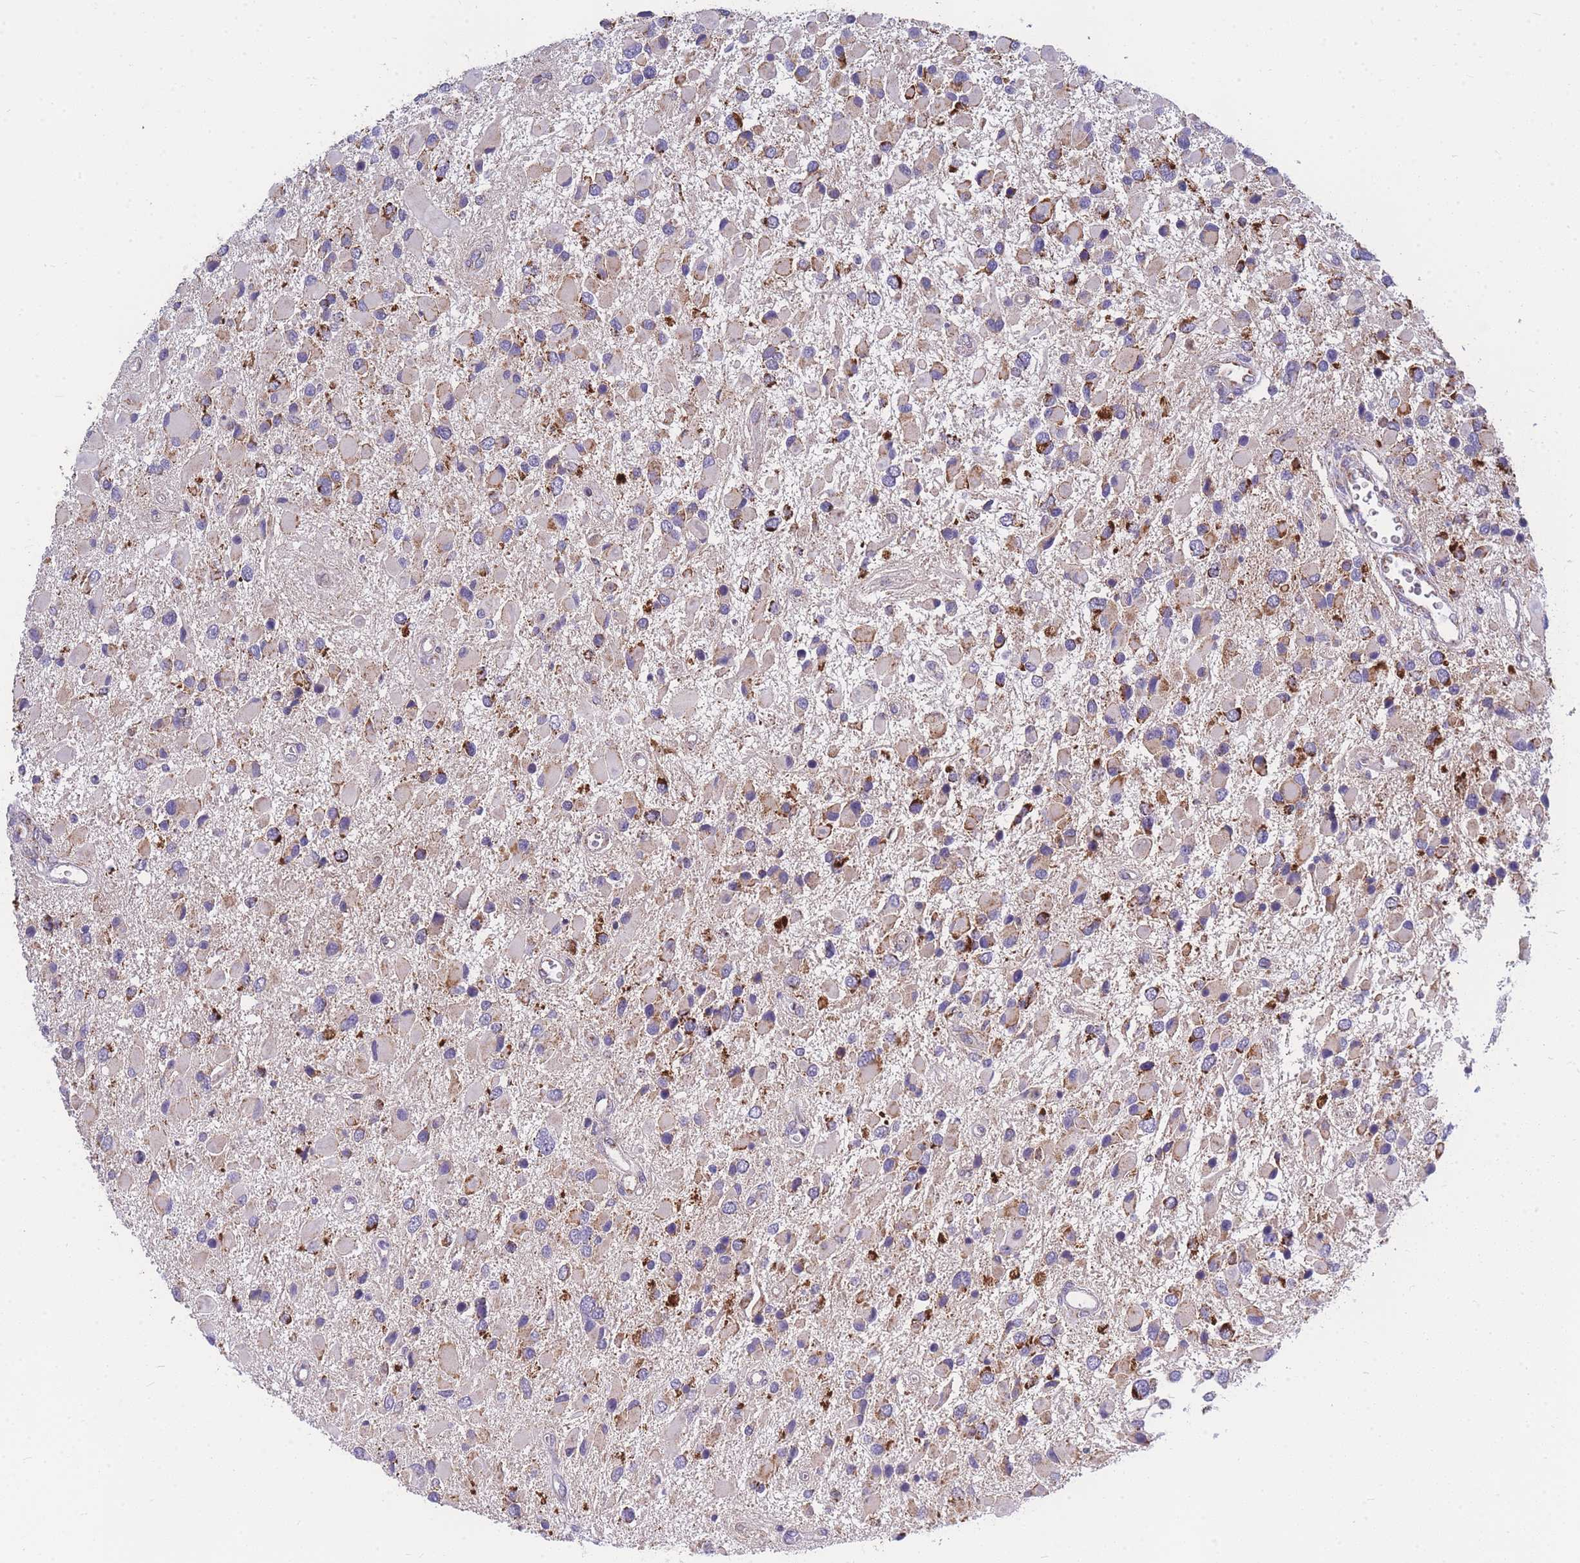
{"staining": {"intensity": "strong", "quantity": "25%-75%", "location": "cytoplasmic/membranous"}, "tissue": "glioma", "cell_type": "Tumor cells", "image_type": "cancer", "snomed": [{"axis": "morphology", "description": "Glioma, malignant, High grade"}, {"axis": "topography", "description": "Brain"}], "caption": "Protein analysis of glioma tissue demonstrates strong cytoplasmic/membranous positivity in approximately 25%-75% of tumor cells. (DAB = brown stain, brightfield microscopy at high magnification).", "gene": "MRPS11", "patient": {"sex": "male", "age": 53}}